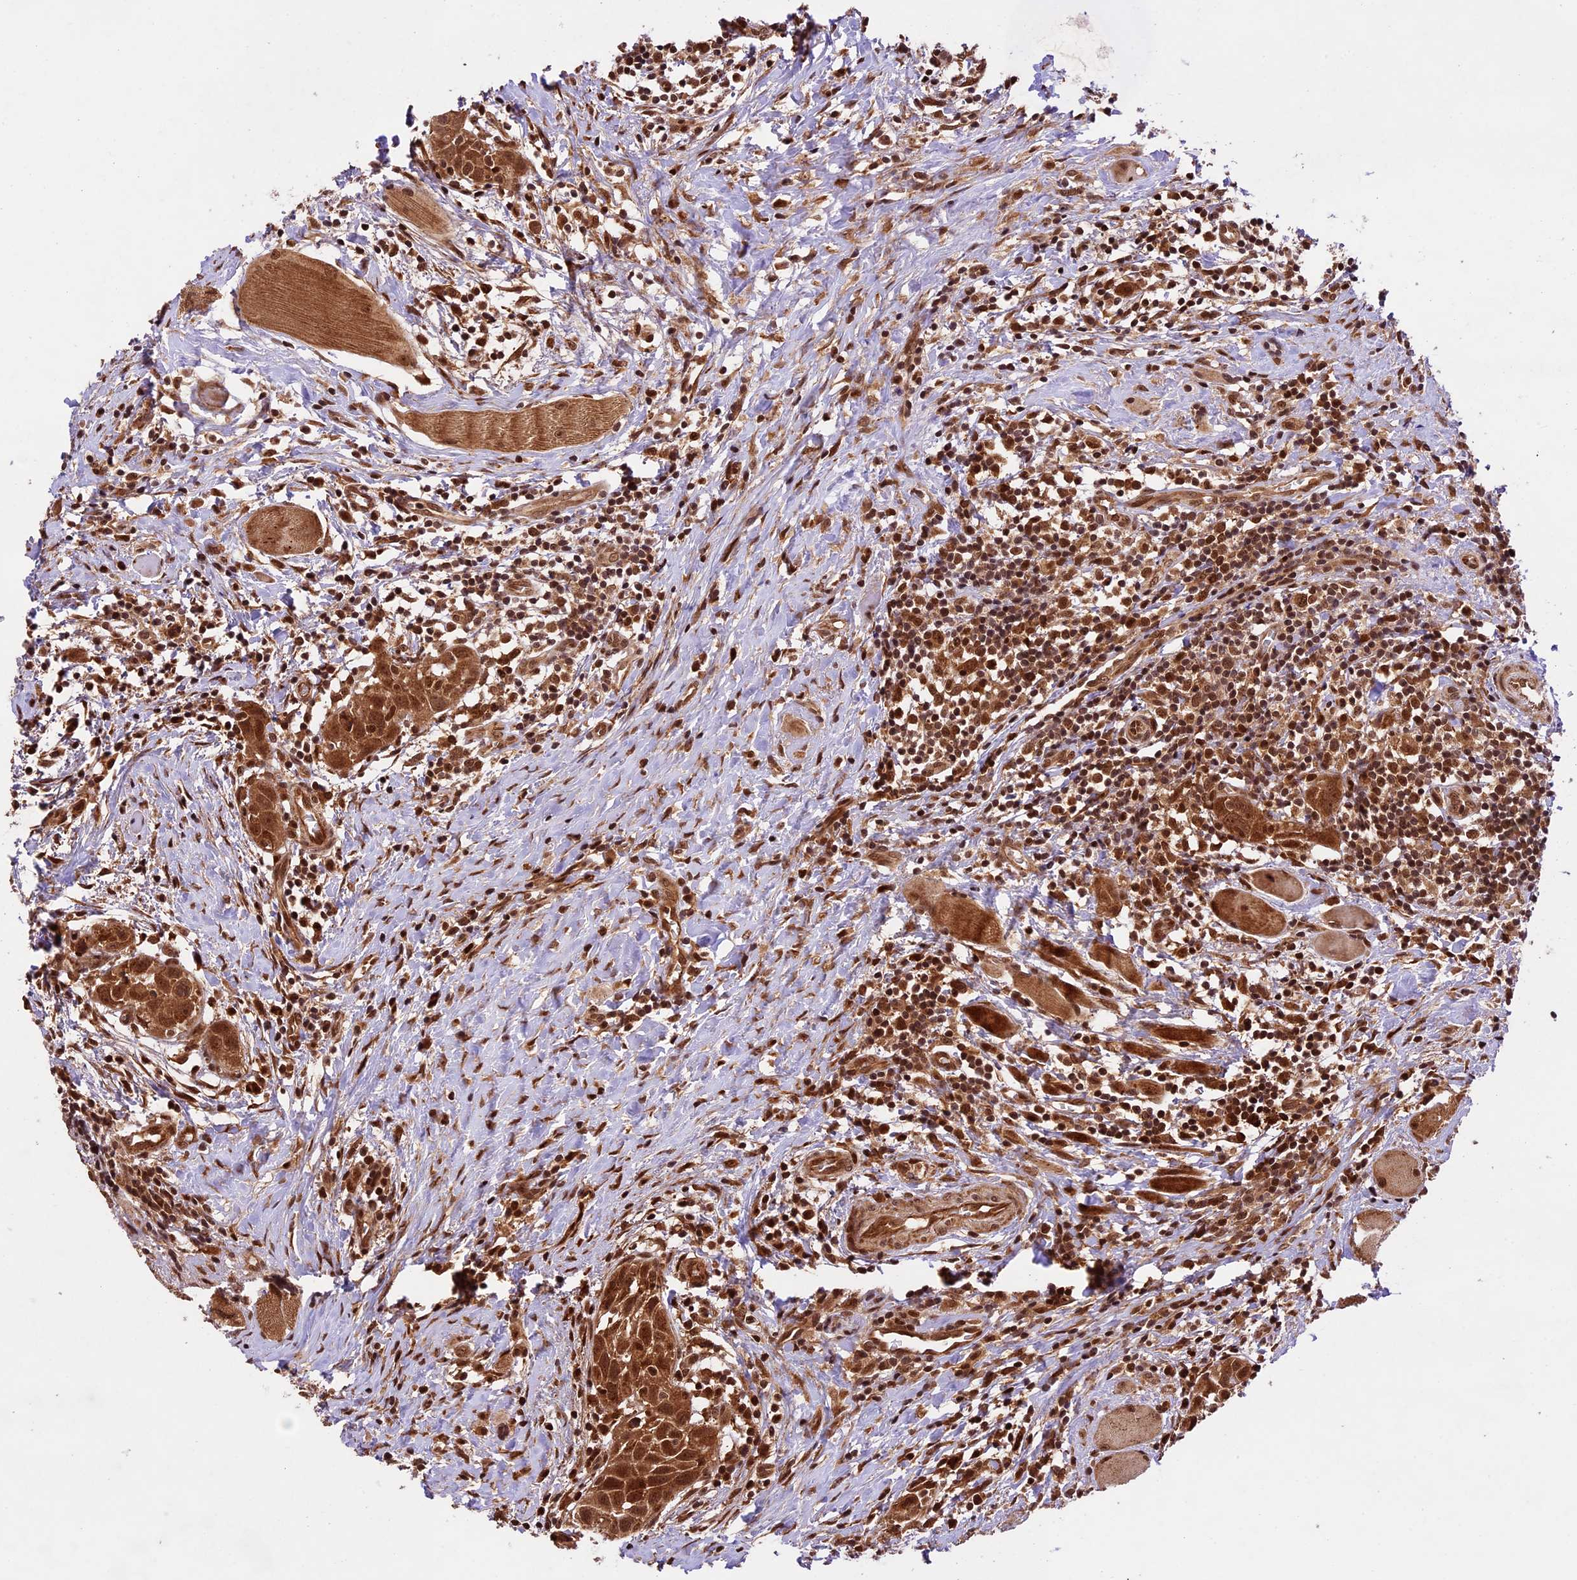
{"staining": {"intensity": "strong", "quantity": ">75%", "location": "cytoplasmic/membranous,nuclear"}, "tissue": "head and neck cancer", "cell_type": "Tumor cells", "image_type": "cancer", "snomed": [{"axis": "morphology", "description": "Squamous cell carcinoma, NOS"}, {"axis": "topography", "description": "Oral tissue"}, {"axis": "topography", "description": "Head-Neck"}], "caption": "High-power microscopy captured an IHC micrograph of head and neck squamous cell carcinoma, revealing strong cytoplasmic/membranous and nuclear expression in approximately >75% of tumor cells. Immunohistochemistry (ihc) stains the protein of interest in brown and the nuclei are stained blue.", "gene": "DHX38", "patient": {"sex": "female", "age": 50}}